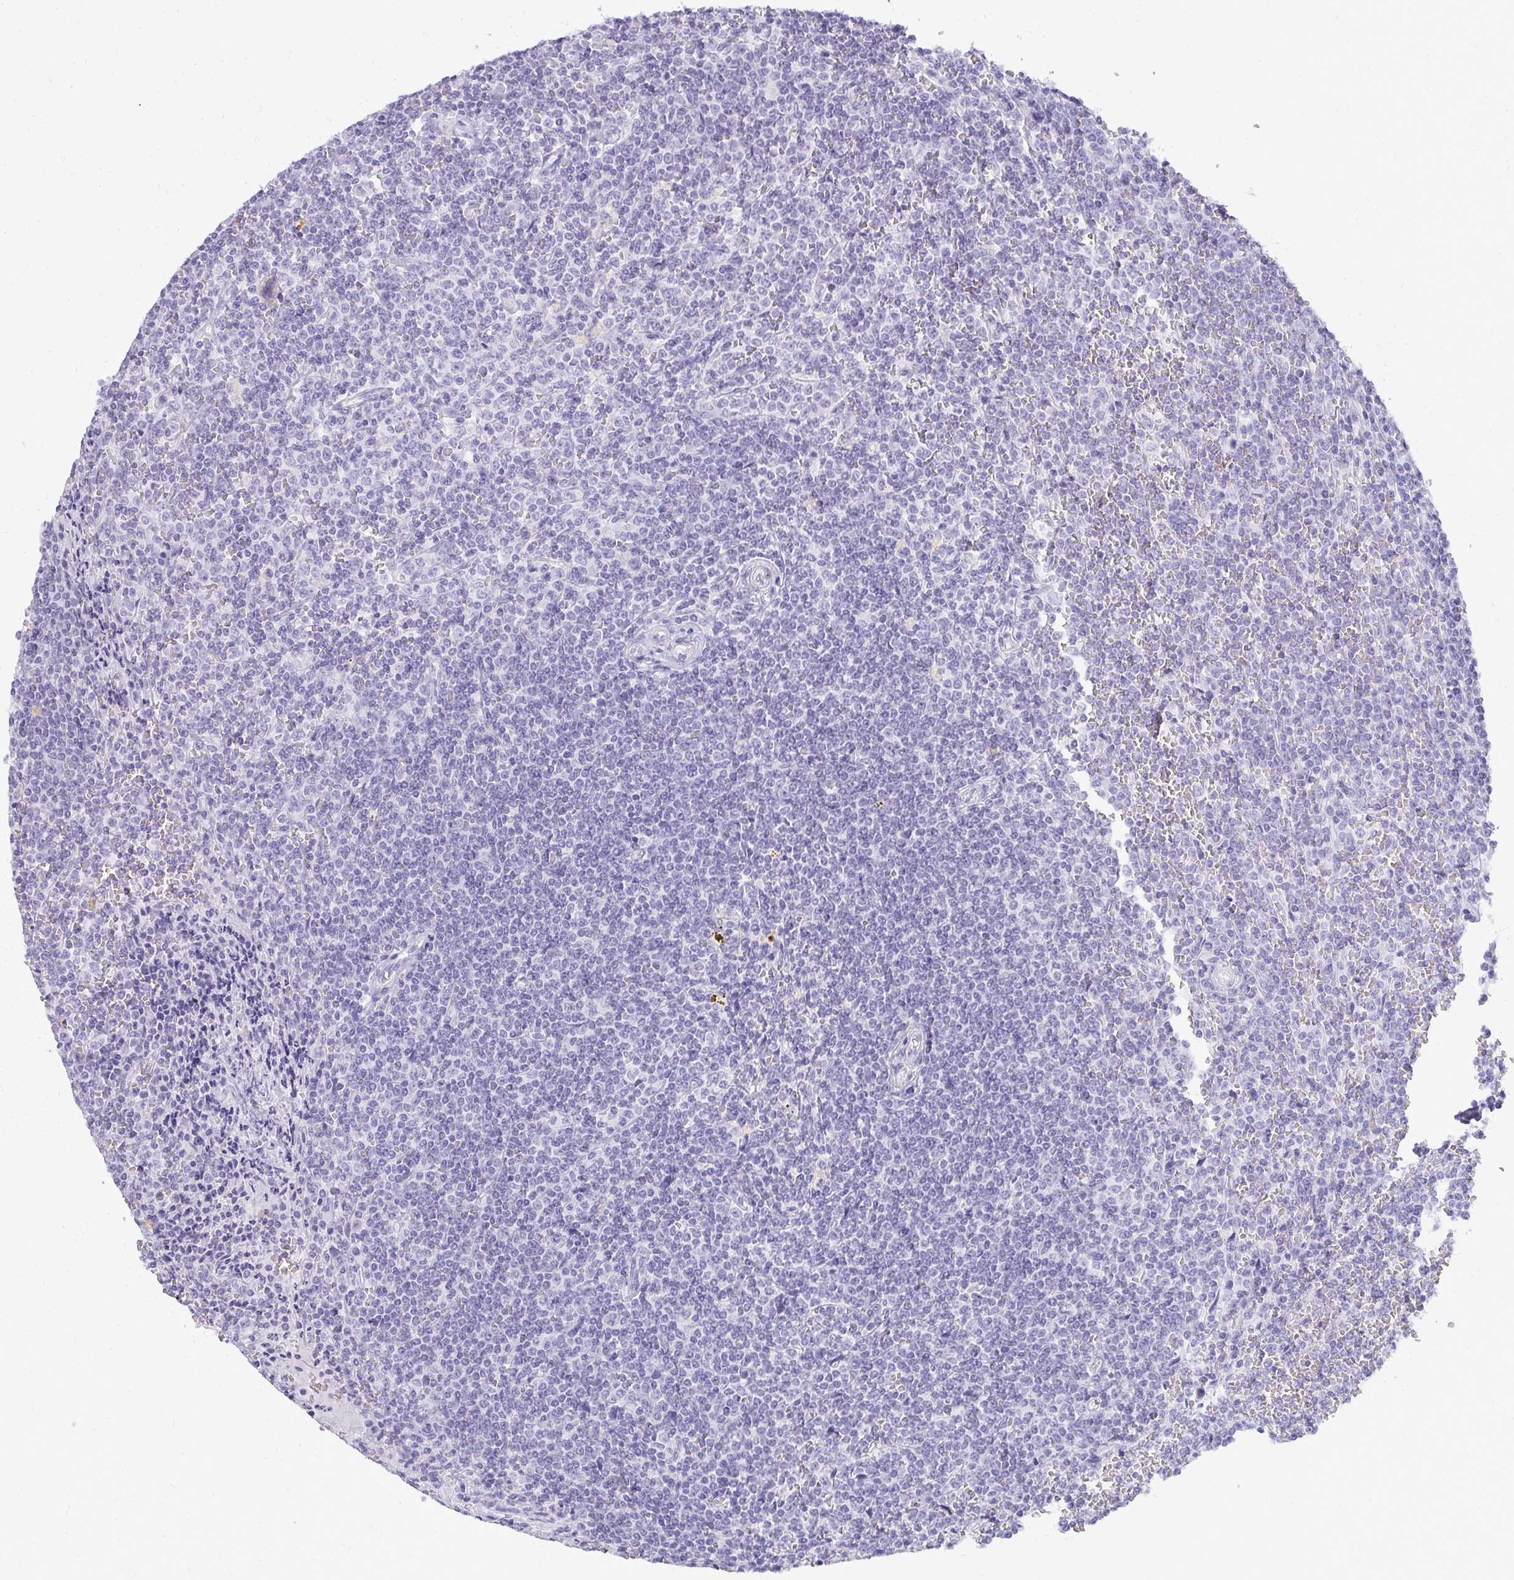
{"staining": {"intensity": "negative", "quantity": "none", "location": "none"}, "tissue": "lymphoma", "cell_type": "Tumor cells", "image_type": "cancer", "snomed": [{"axis": "morphology", "description": "Malignant lymphoma, non-Hodgkin's type, Low grade"}, {"axis": "topography", "description": "Spleen"}], "caption": "Immunohistochemistry micrograph of neoplastic tissue: malignant lymphoma, non-Hodgkin's type (low-grade) stained with DAB (3,3'-diaminobenzidine) exhibits no significant protein staining in tumor cells. Nuclei are stained in blue.", "gene": "HSPB6", "patient": {"sex": "female", "age": 19}}